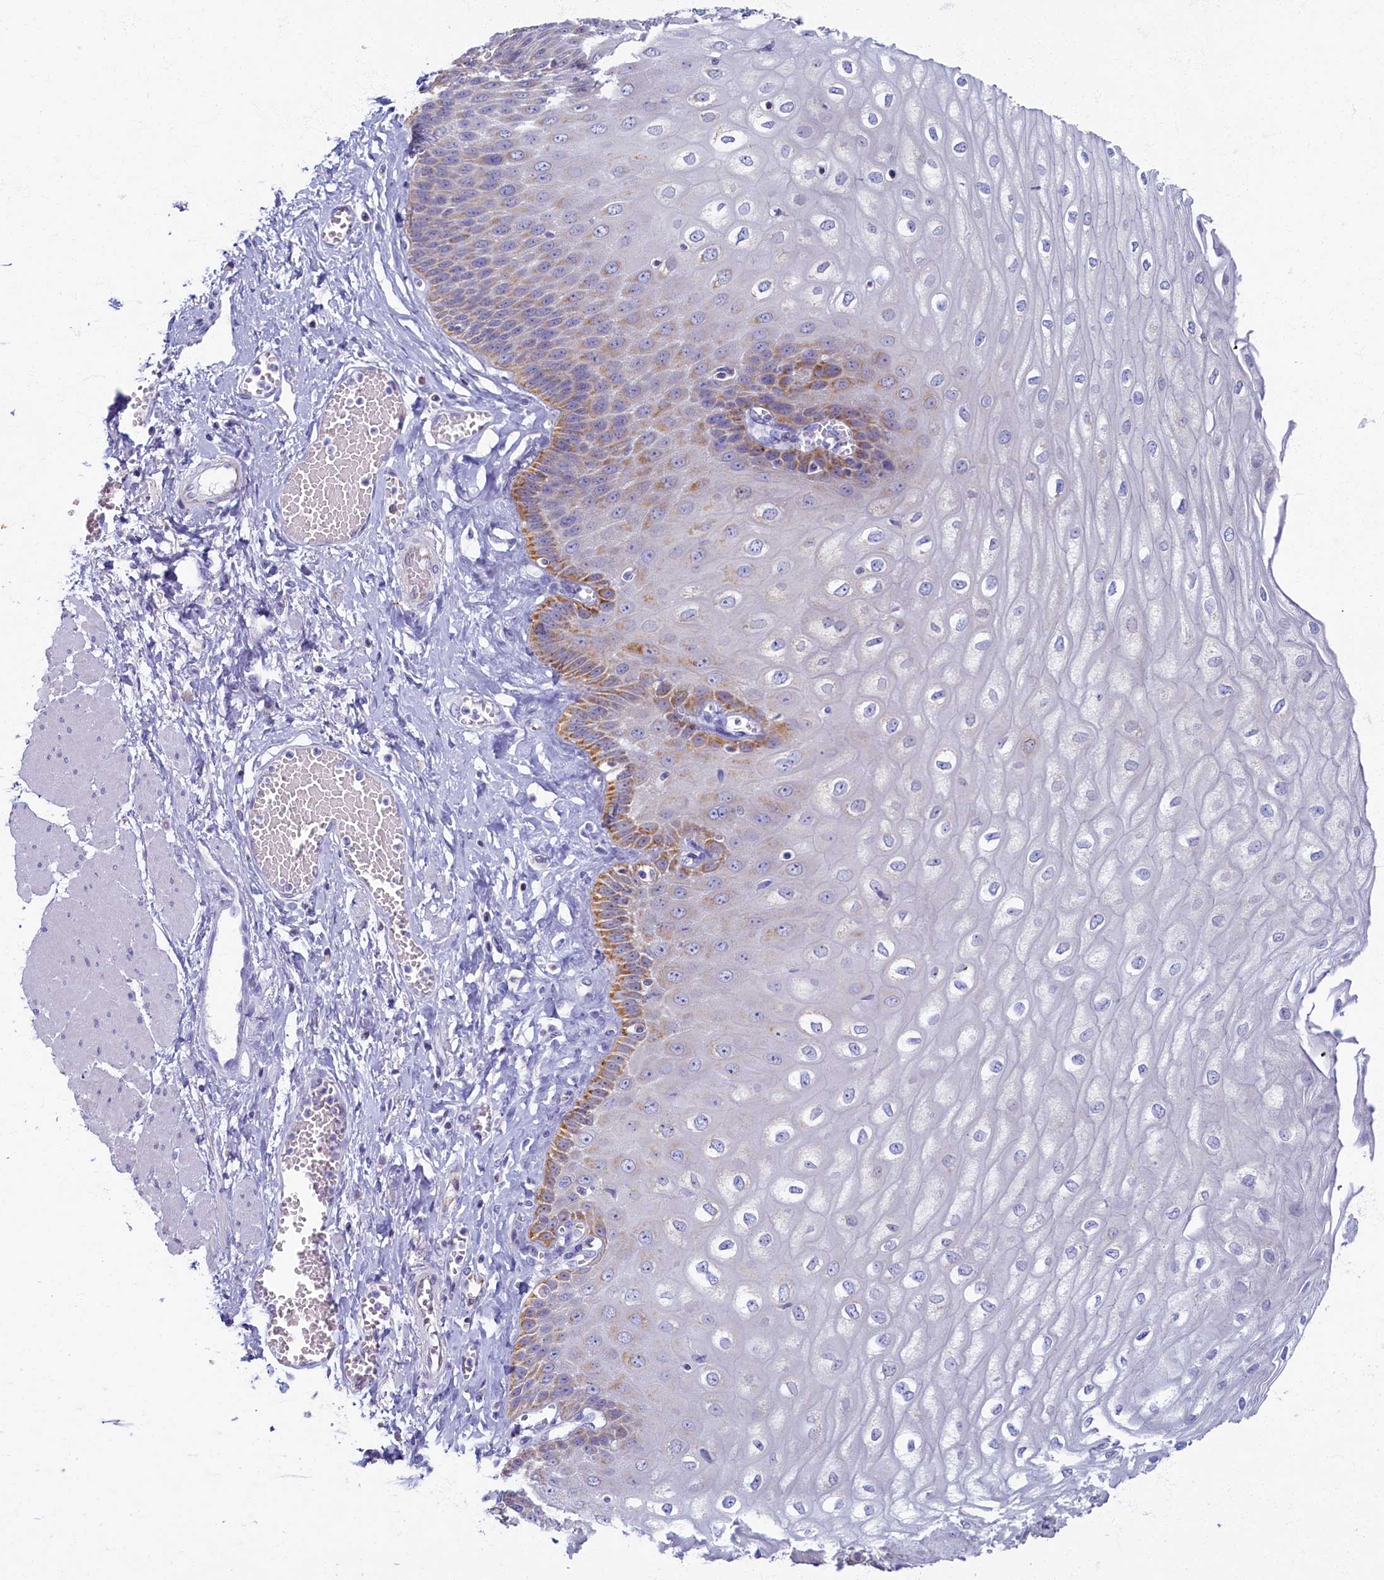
{"staining": {"intensity": "moderate", "quantity": "25%-75%", "location": "cytoplasmic/membranous"}, "tissue": "esophagus", "cell_type": "Squamous epithelial cells", "image_type": "normal", "snomed": [{"axis": "morphology", "description": "Normal tissue, NOS"}, {"axis": "topography", "description": "Esophagus"}], "caption": "High-power microscopy captured an IHC image of normal esophagus, revealing moderate cytoplasmic/membranous expression in approximately 25%-75% of squamous epithelial cells.", "gene": "OCIAD2", "patient": {"sex": "male", "age": 60}}